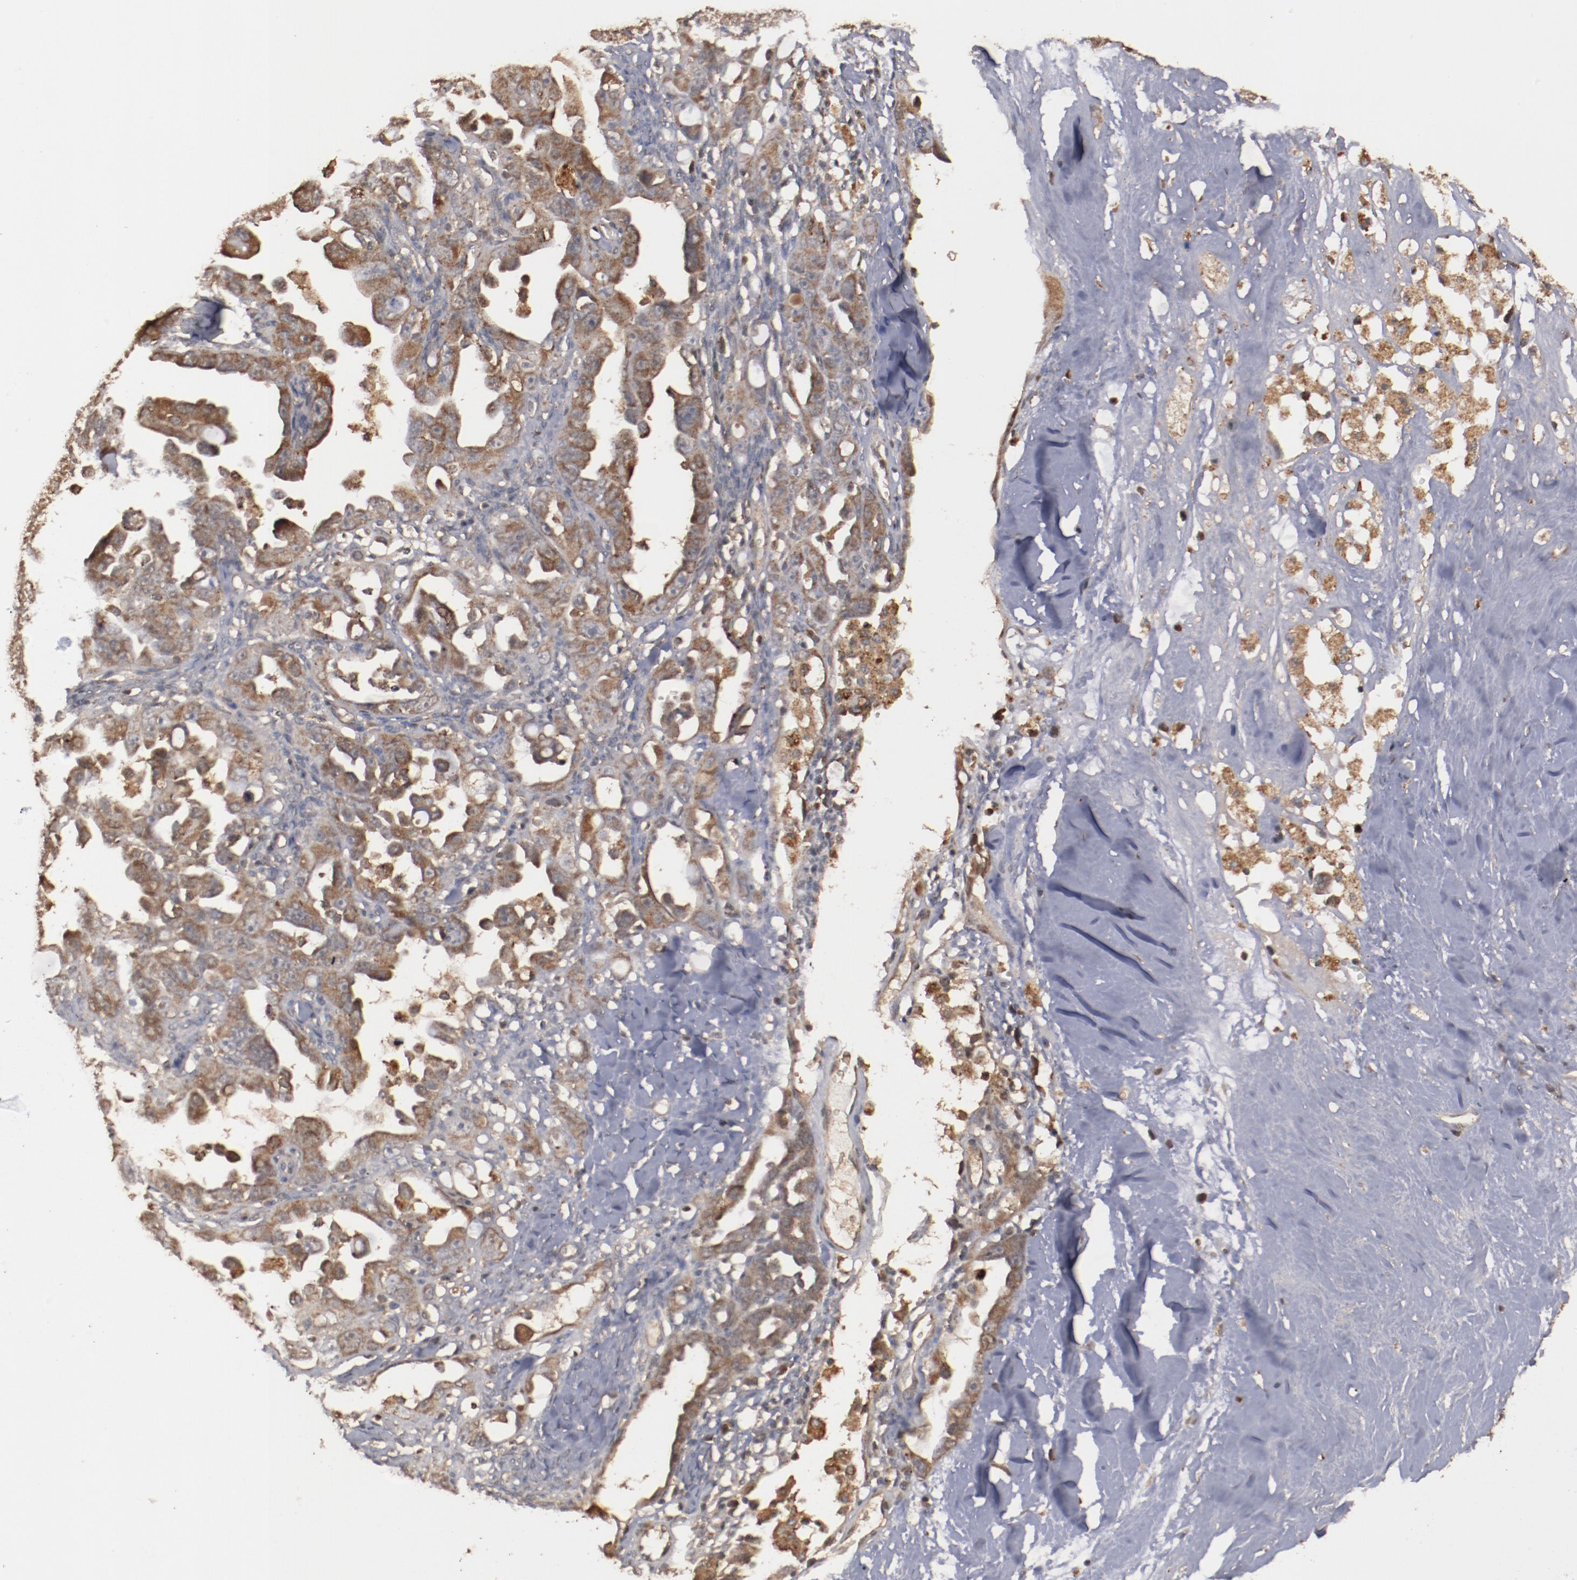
{"staining": {"intensity": "moderate", "quantity": ">75%", "location": "cytoplasmic/membranous"}, "tissue": "ovarian cancer", "cell_type": "Tumor cells", "image_type": "cancer", "snomed": [{"axis": "morphology", "description": "Cystadenocarcinoma, serous, NOS"}, {"axis": "topography", "description": "Ovary"}], "caption": "Immunohistochemistry histopathology image of neoplastic tissue: ovarian serous cystadenocarcinoma stained using IHC shows medium levels of moderate protein expression localized specifically in the cytoplasmic/membranous of tumor cells, appearing as a cytoplasmic/membranous brown color.", "gene": "TENM1", "patient": {"sex": "female", "age": 66}}